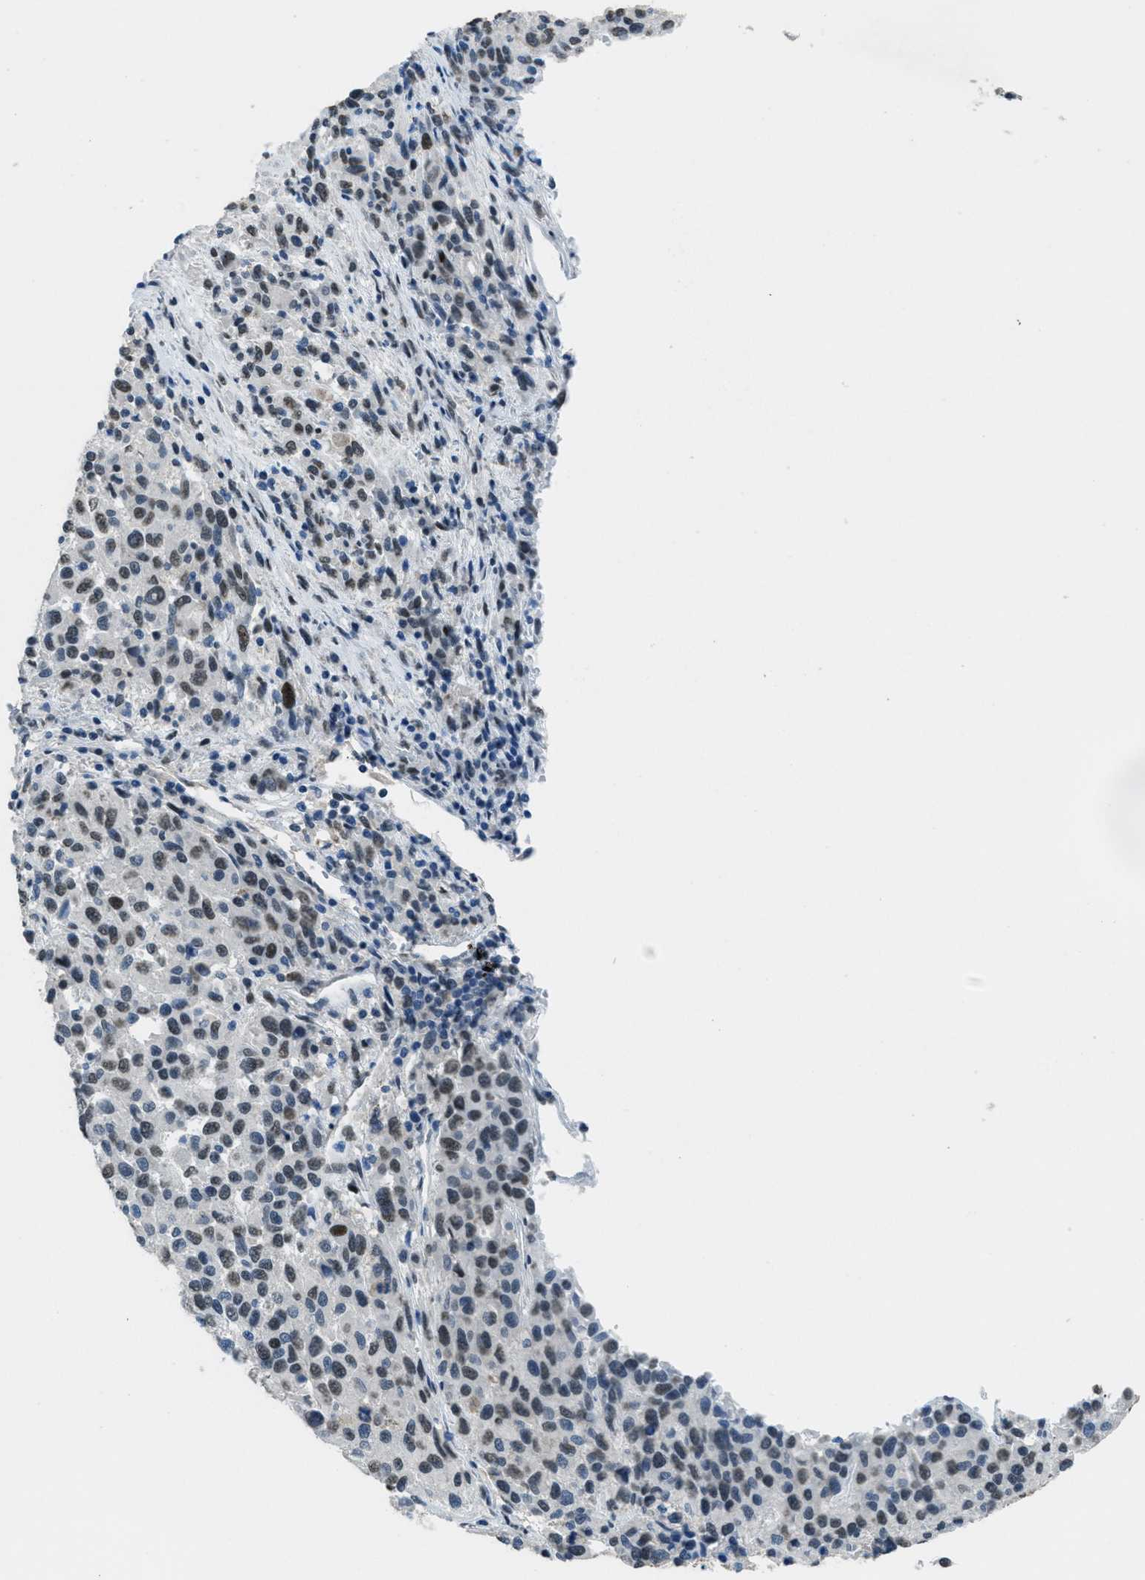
{"staining": {"intensity": "moderate", "quantity": "25%-75%", "location": "nuclear"}, "tissue": "melanoma", "cell_type": "Tumor cells", "image_type": "cancer", "snomed": [{"axis": "morphology", "description": "Malignant melanoma, Metastatic site"}, {"axis": "topography", "description": "Lymph node"}], "caption": "Immunohistochemical staining of melanoma displays moderate nuclear protein expression in about 25%-75% of tumor cells.", "gene": "TTC13", "patient": {"sex": "male", "age": 61}}